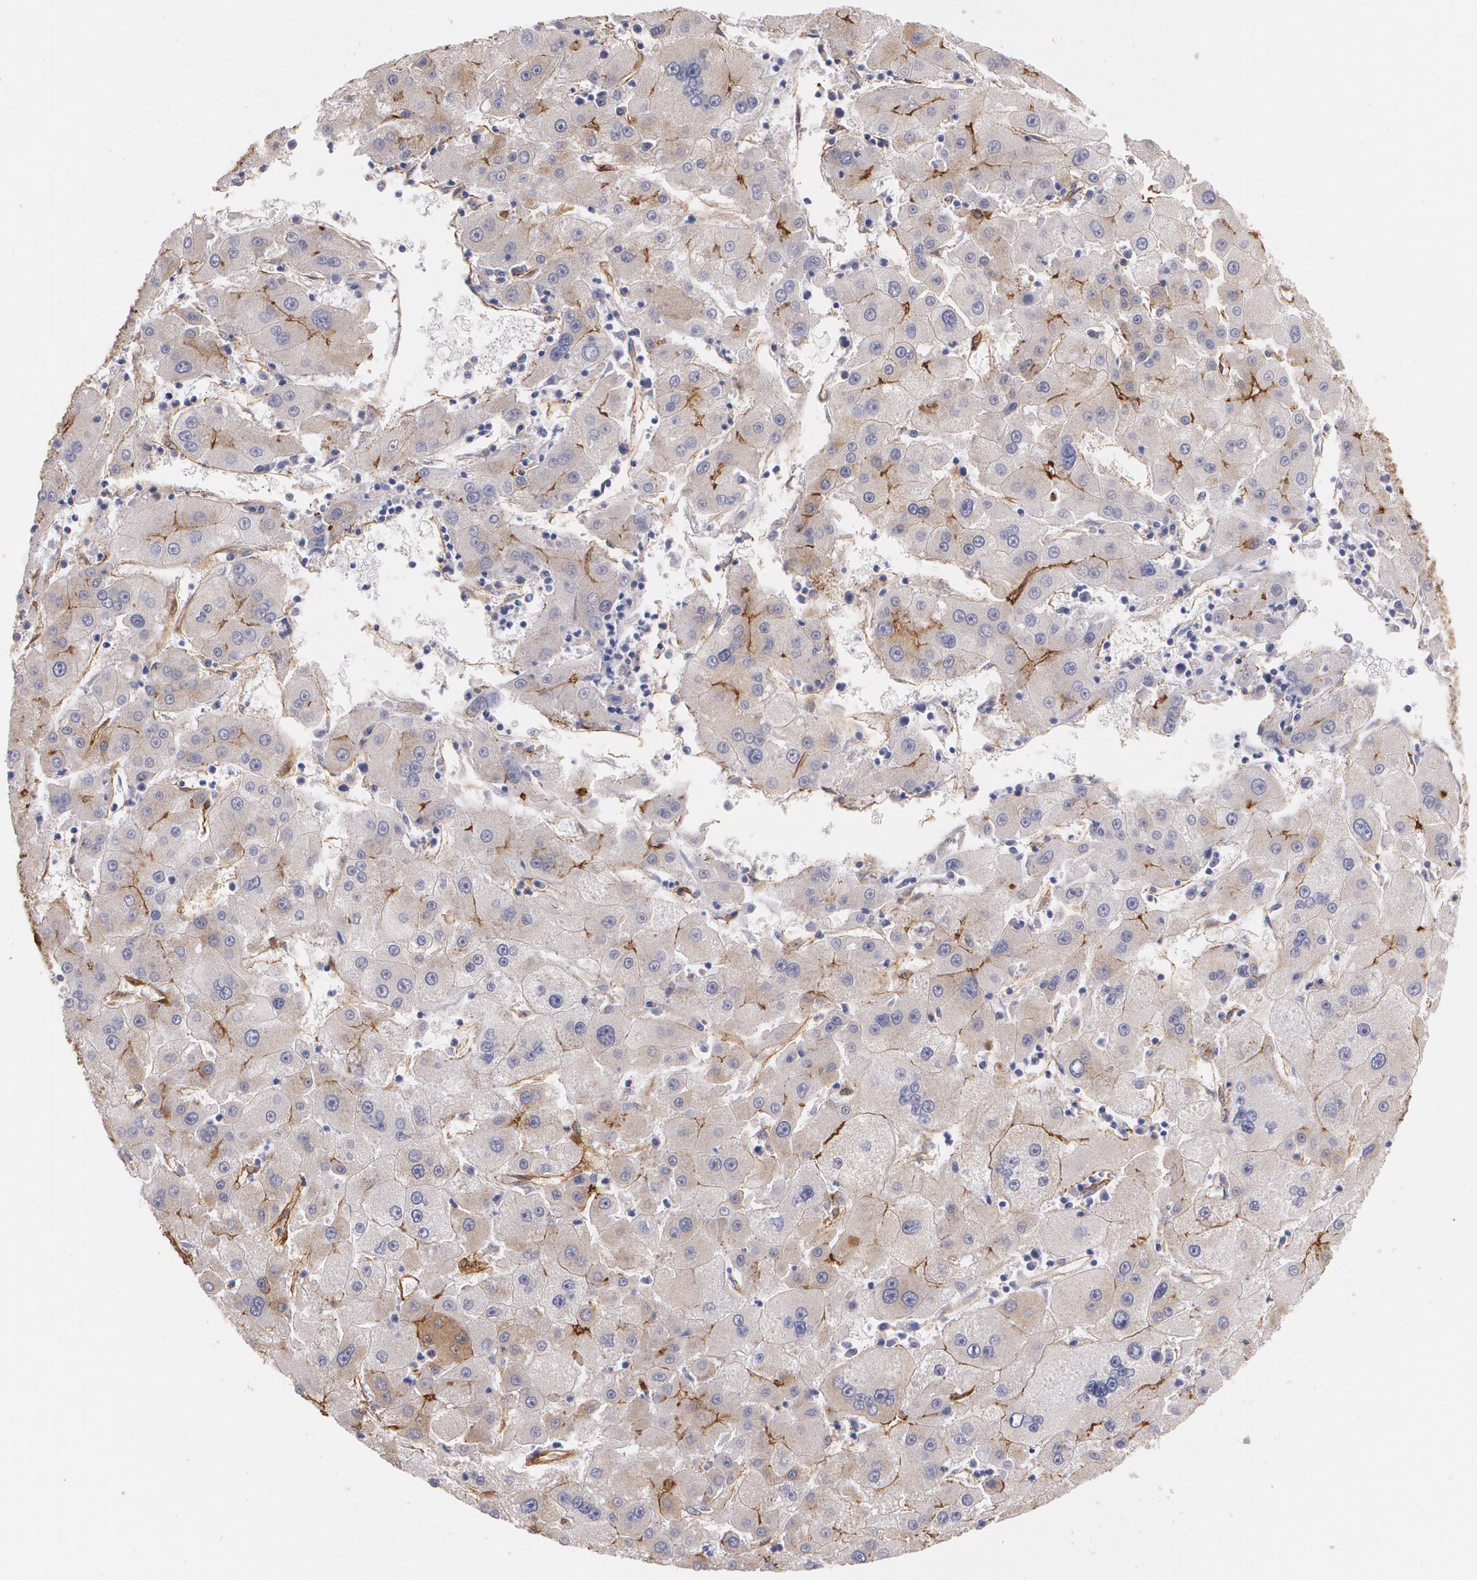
{"staining": {"intensity": "moderate", "quantity": "25%-75%", "location": "cytoplasmic/membranous"}, "tissue": "liver cancer", "cell_type": "Tumor cells", "image_type": "cancer", "snomed": [{"axis": "morphology", "description": "Carcinoma, Hepatocellular, NOS"}, {"axis": "topography", "description": "Liver"}], "caption": "Protein staining displays moderate cytoplasmic/membranous staining in approximately 25%-75% of tumor cells in liver cancer.", "gene": "TJP1", "patient": {"sex": "male", "age": 72}}